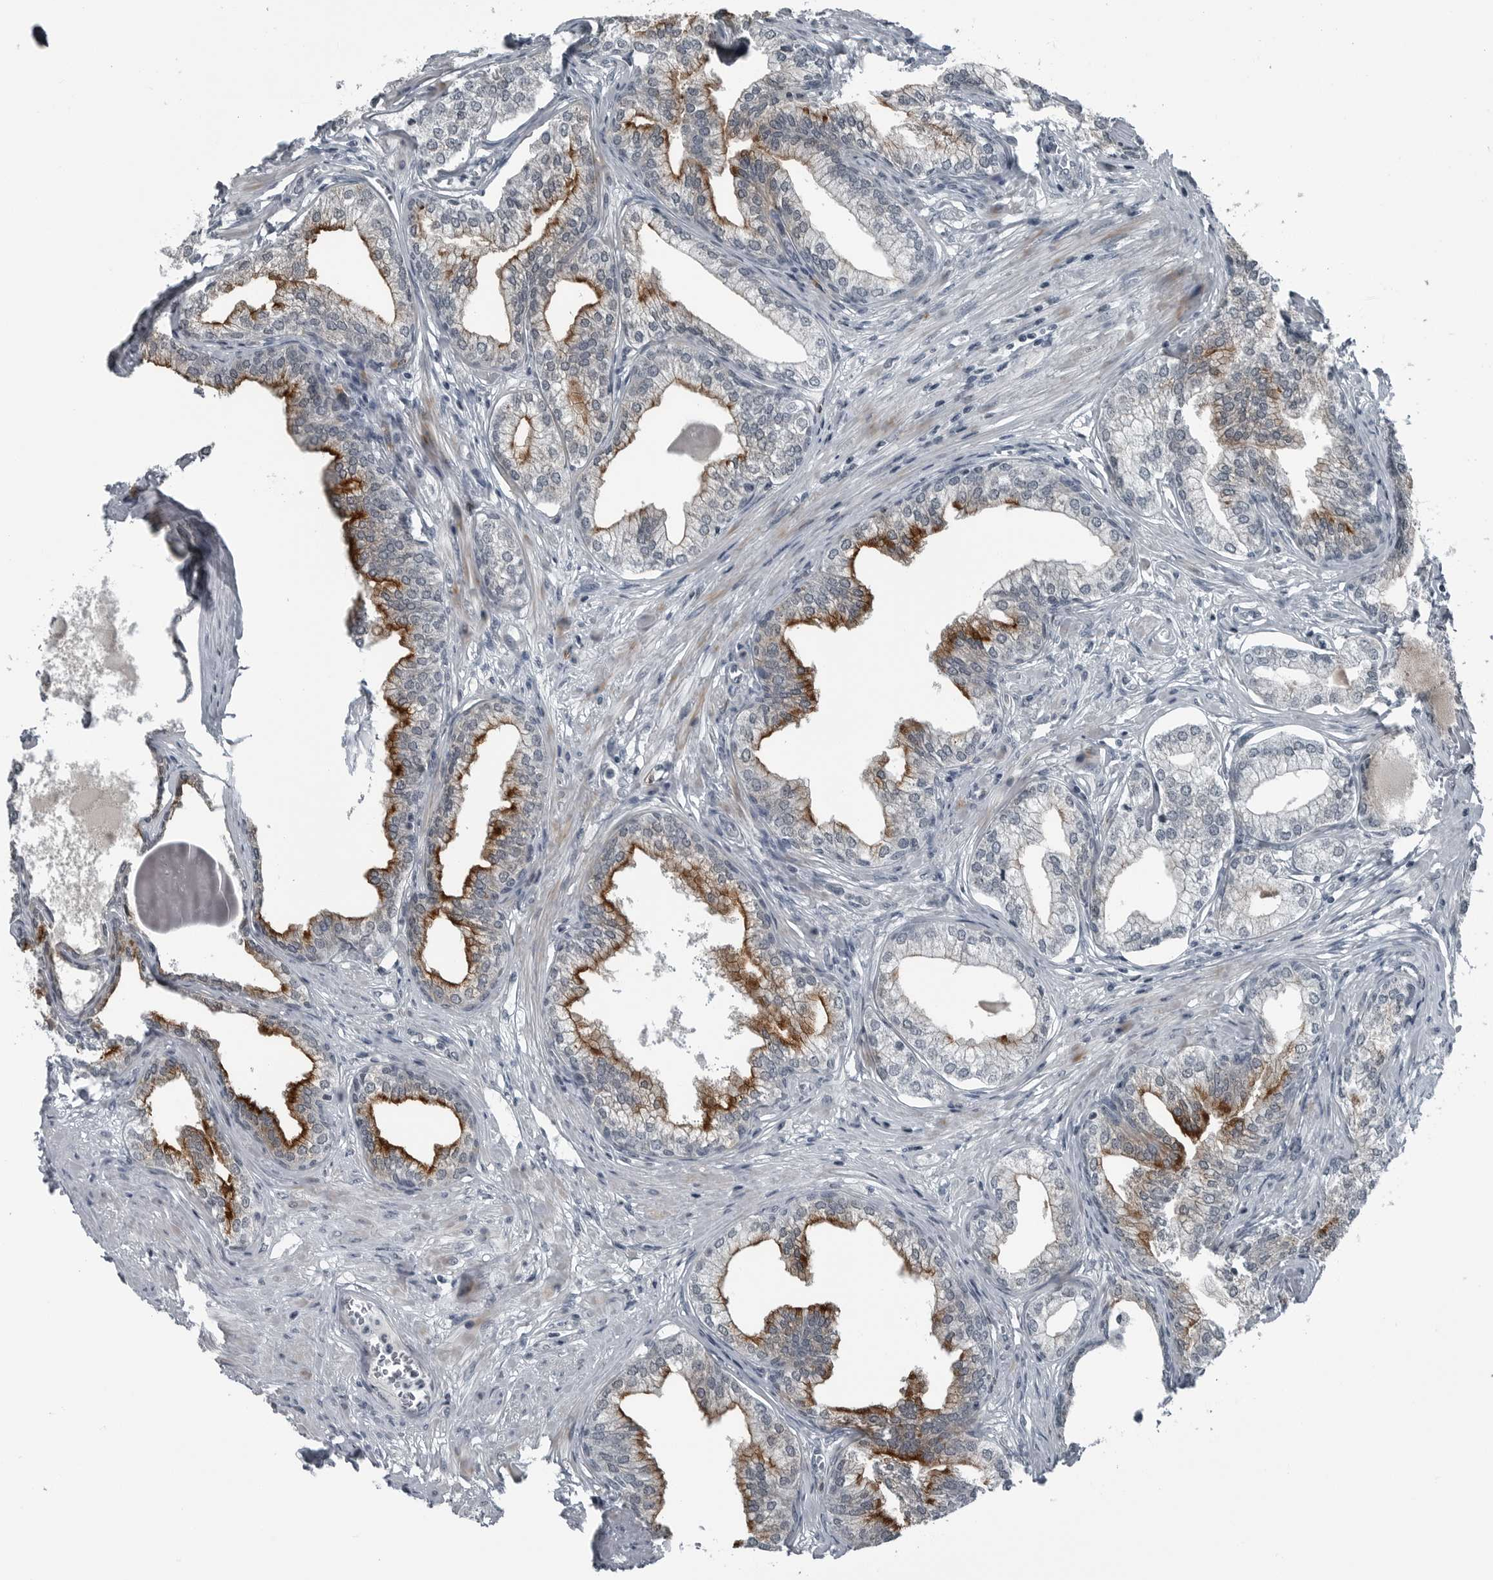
{"staining": {"intensity": "strong", "quantity": ">75%", "location": "cytoplasmic/membranous"}, "tissue": "prostate", "cell_type": "Glandular cells", "image_type": "normal", "snomed": [{"axis": "morphology", "description": "Normal tissue, NOS"}, {"axis": "morphology", "description": "Urothelial carcinoma, Low grade"}, {"axis": "topography", "description": "Urinary bladder"}, {"axis": "topography", "description": "Prostate"}], "caption": "DAB immunohistochemical staining of unremarkable human prostate reveals strong cytoplasmic/membranous protein expression in approximately >75% of glandular cells. The protein of interest is shown in brown color, while the nuclei are stained blue.", "gene": "GAK", "patient": {"sex": "male", "age": 60}}